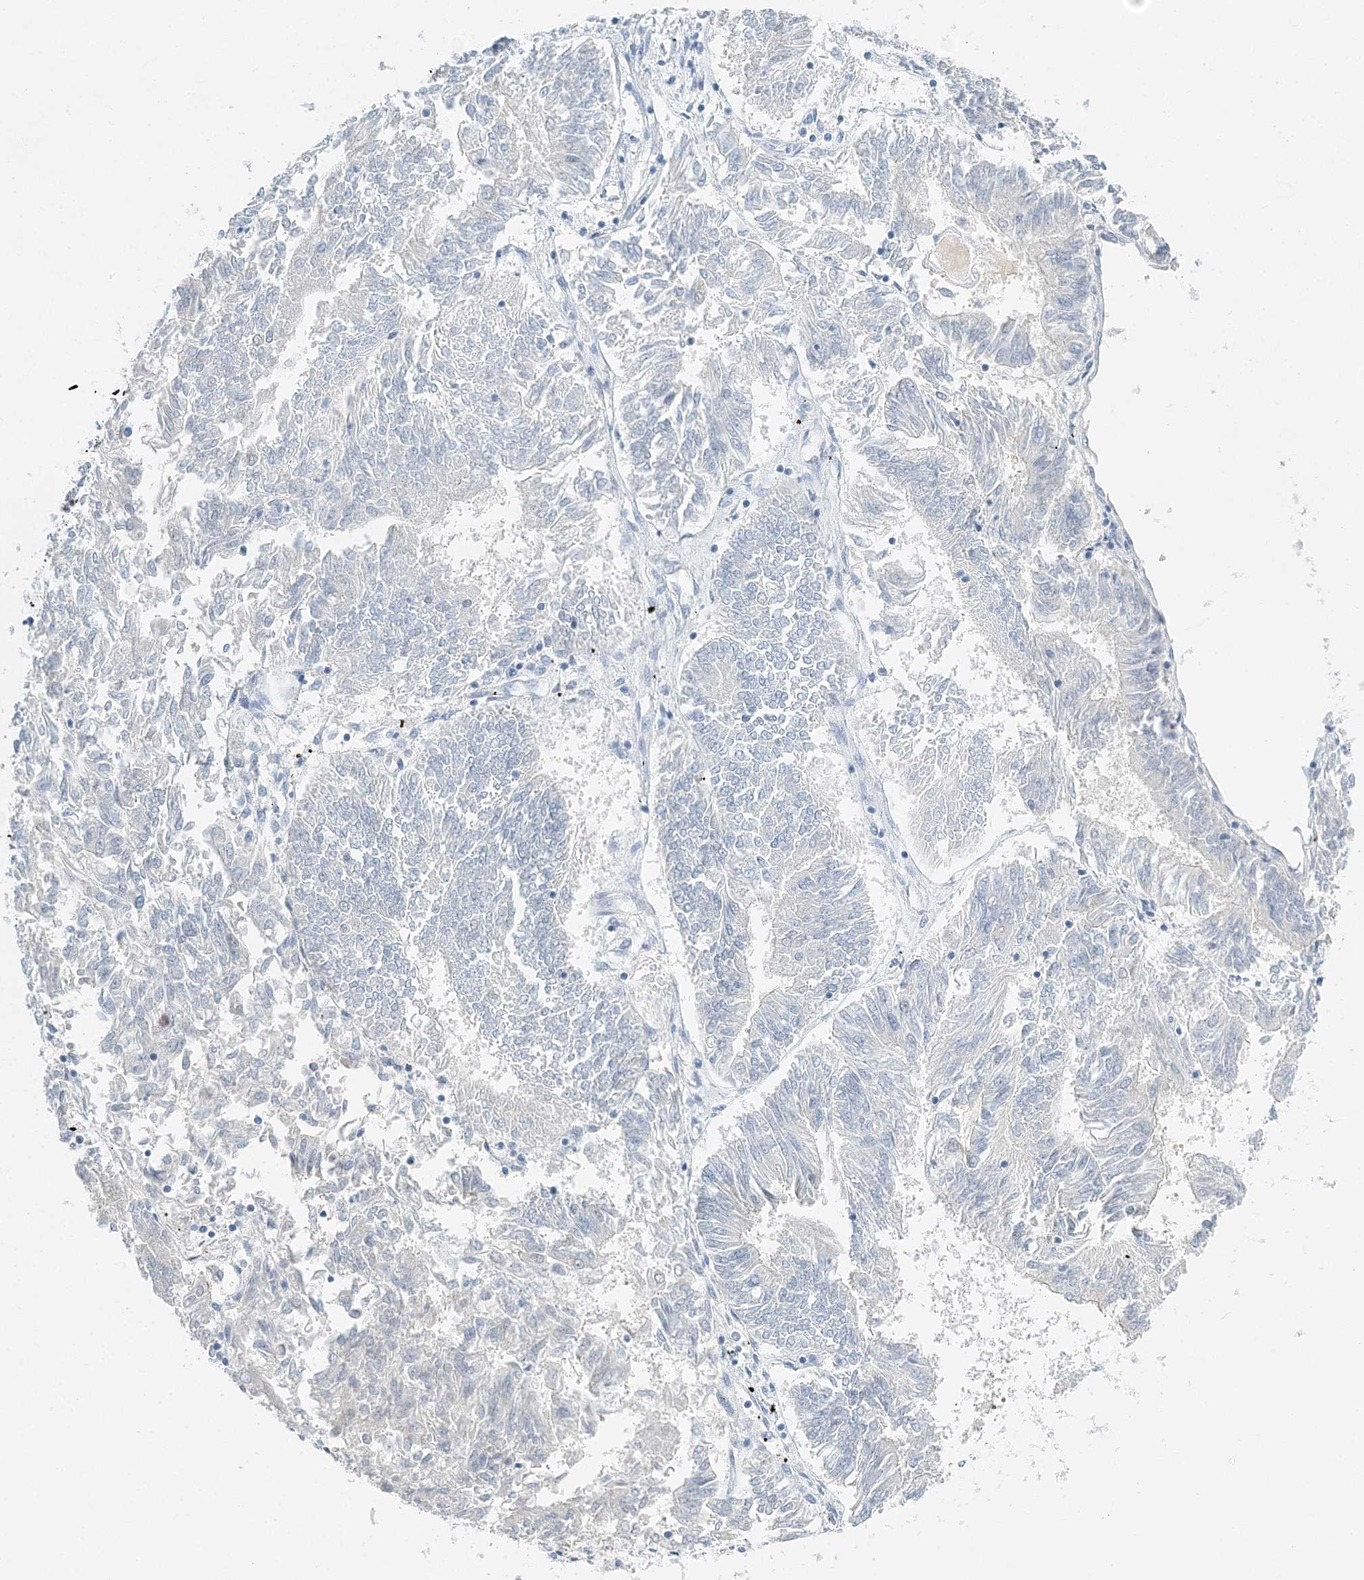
{"staining": {"intensity": "negative", "quantity": "none", "location": "none"}, "tissue": "endometrial cancer", "cell_type": "Tumor cells", "image_type": "cancer", "snomed": [{"axis": "morphology", "description": "Adenocarcinoma, NOS"}, {"axis": "topography", "description": "Endometrium"}], "caption": "Immunohistochemistry of human endometrial cancer demonstrates no staining in tumor cells.", "gene": "VILL", "patient": {"sex": "female", "age": 58}}